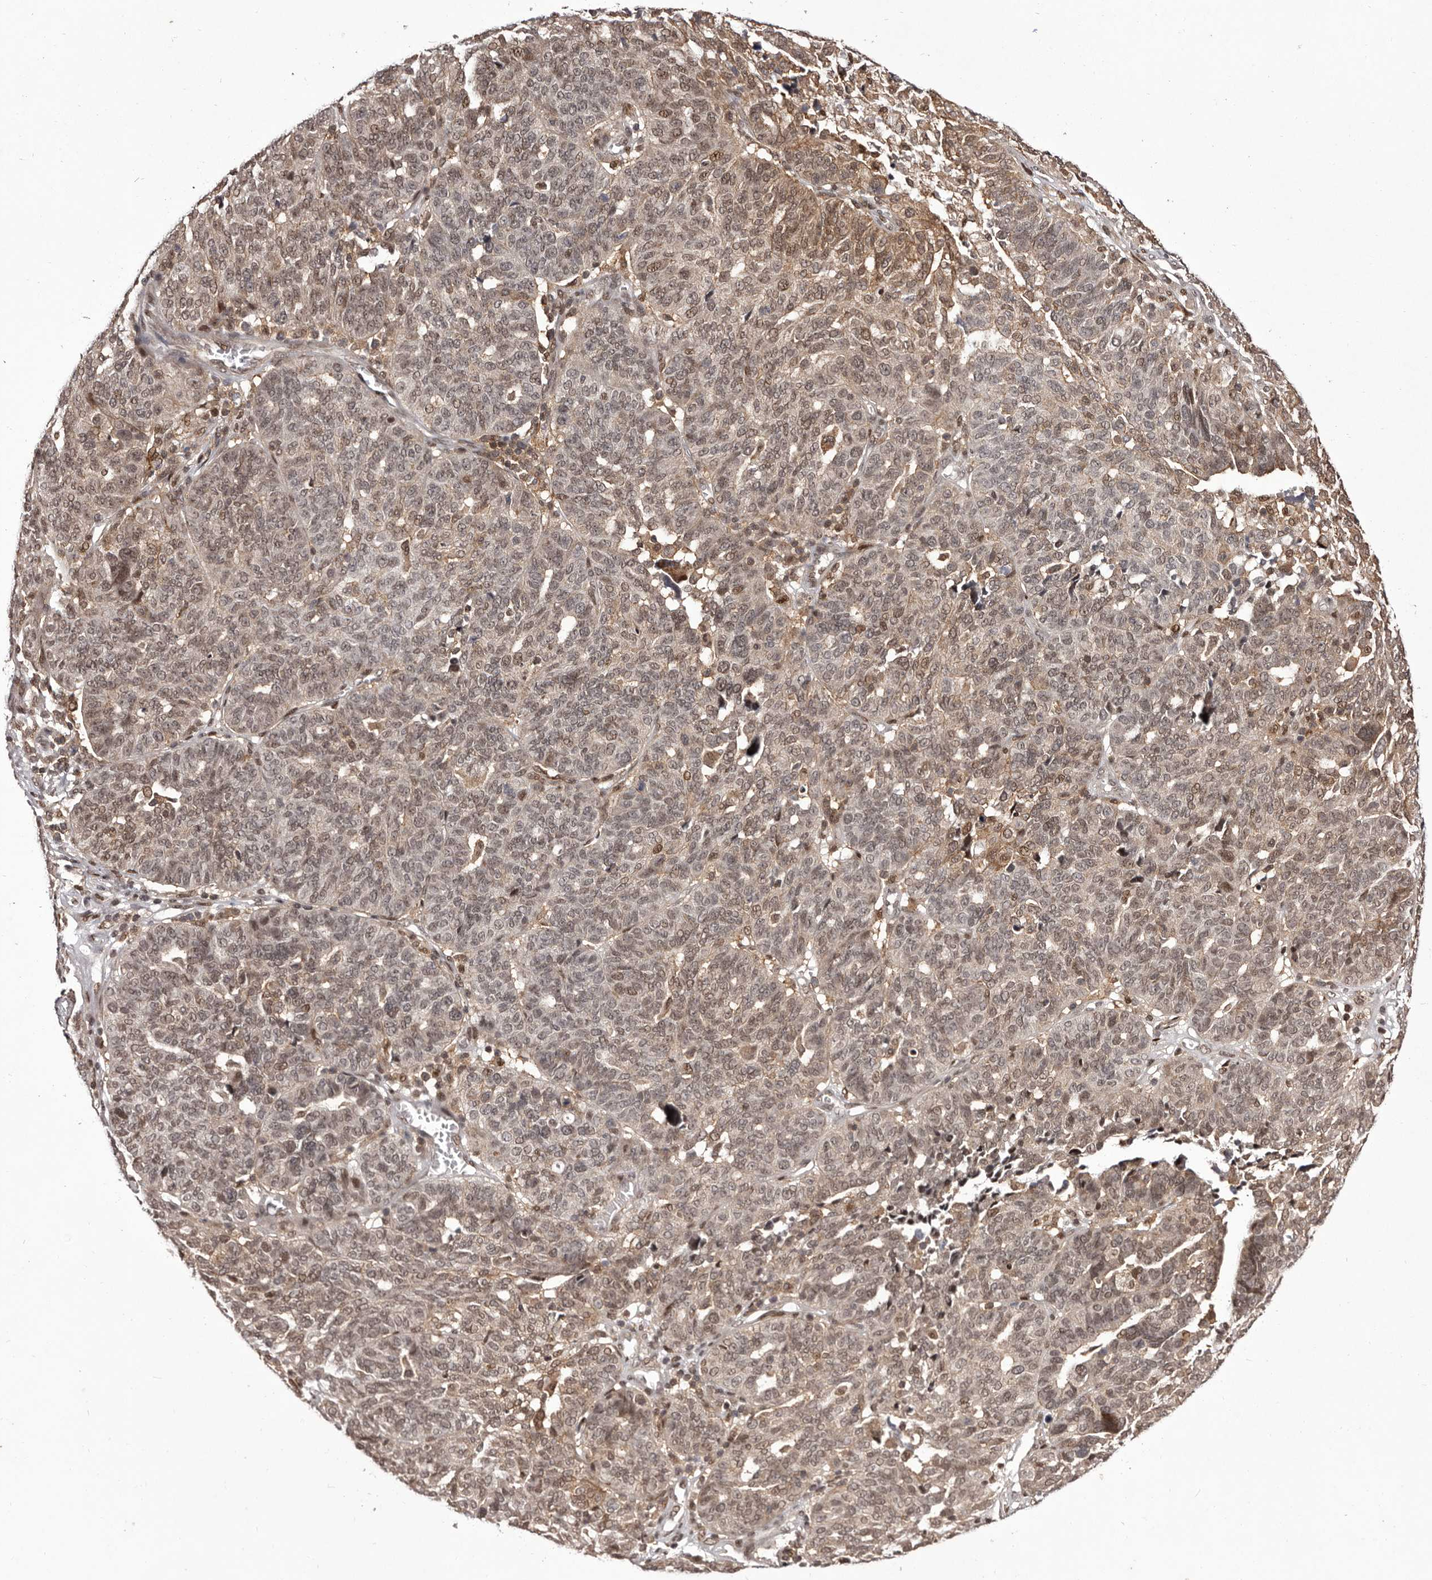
{"staining": {"intensity": "moderate", "quantity": ">75%", "location": "cytoplasmic/membranous,nuclear"}, "tissue": "ovarian cancer", "cell_type": "Tumor cells", "image_type": "cancer", "snomed": [{"axis": "morphology", "description": "Cystadenocarcinoma, serous, NOS"}, {"axis": "topography", "description": "Ovary"}], "caption": "An immunohistochemistry micrograph of tumor tissue is shown. Protein staining in brown highlights moderate cytoplasmic/membranous and nuclear positivity in ovarian cancer within tumor cells. Immunohistochemistry stains the protein of interest in brown and the nuclei are stained blue.", "gene": "FBXO5", "patient": {"sex": "female", "age": 59}}